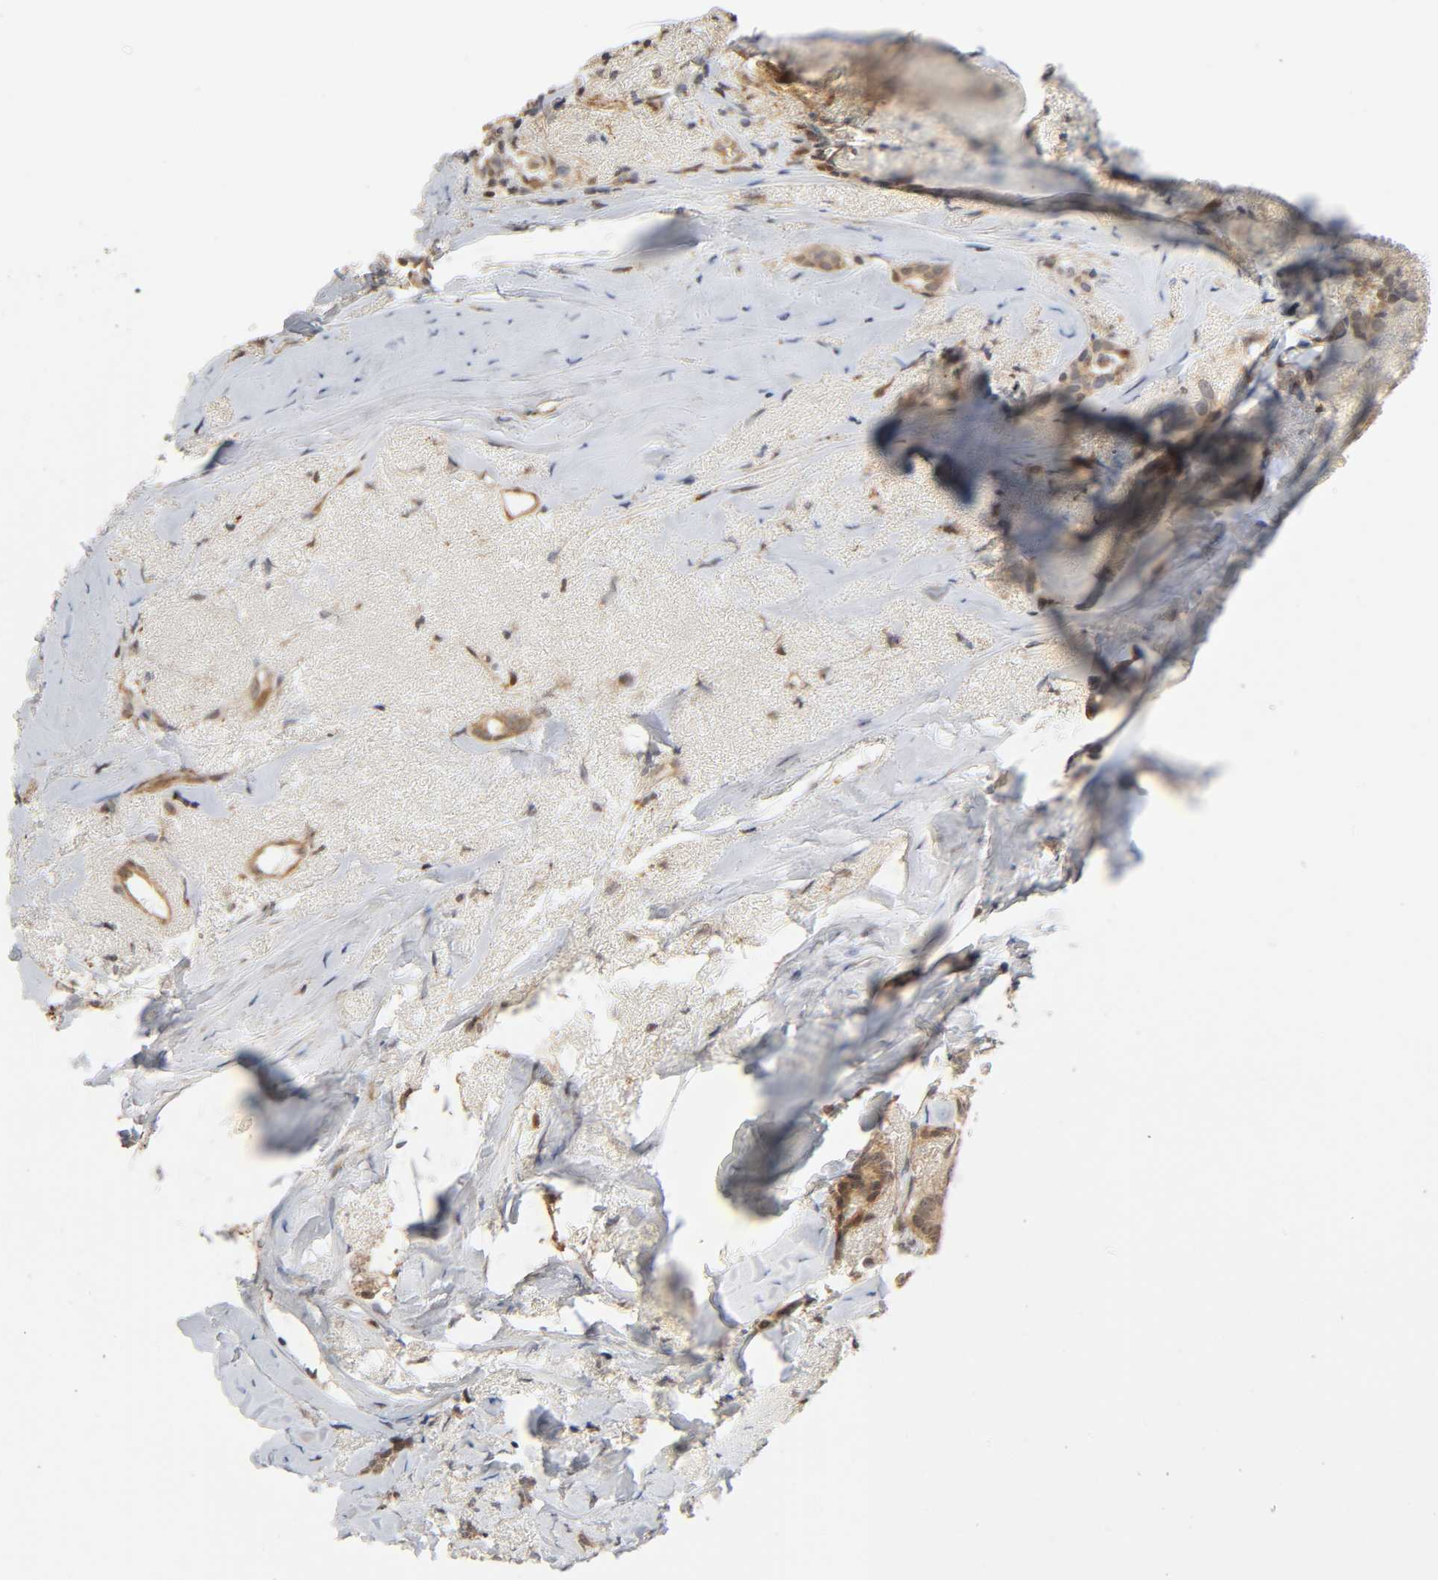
{"staining": {"intensity": "weak", "quantity": ">75%", "location": "cytoplasmic/membranous"}, "tissue": "breast cancer", "cell_type": "Tumor cells", "image_type": "cancer", "snomed": [{"axis": "morphology", "description": "Duct carcinoma"}, {"axis": "topography", "description": "Breast"}], "caption": "About >75% of tumor cells in intraductal carcinoma (breast) show weak cytoplasmic/membranous protein staining as visualized by brown immunohistochemical staining.", "gene": "CASP9", "patient": {"sex": "female", "age": 54}}